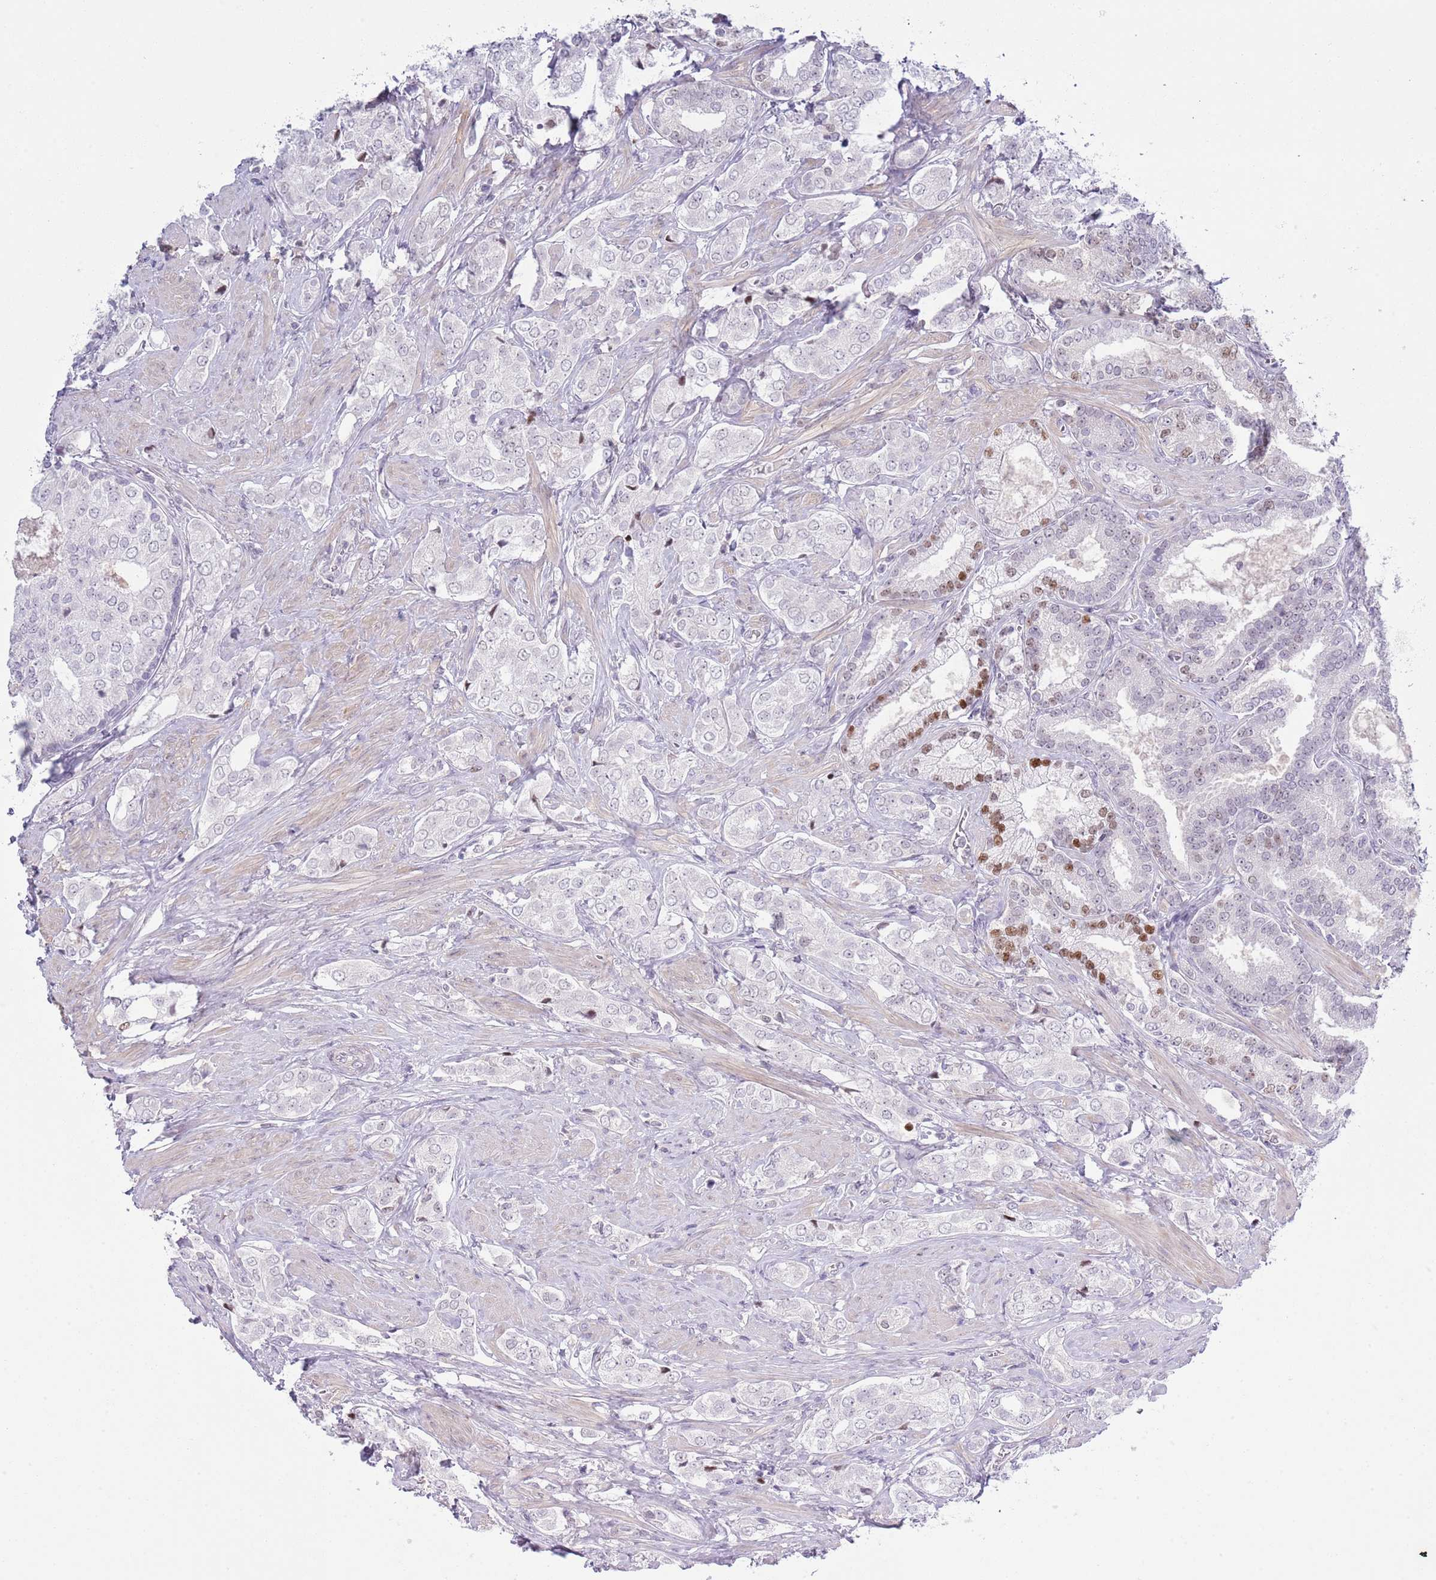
{"staining": {"intensity": "moderate", "quantity": "<25%", "location": "nuclear"}, "tissue": "prostate cancer", "cell_type": "Tumor cells", "image_type": "cancer", "snomed": [{"axis": "morphology", "description": "Adenocarcinoma, High grade"}, {"axis": "topography", "description": "Prostate"}], "caption": "A brown stain highlights moderate nuclear positivity of a protein in prostate cancer (high-grade adenocarcinoma) tumor cells.", "gene": "MFSD10", "patient": {"sex": "male", "age": 71}}